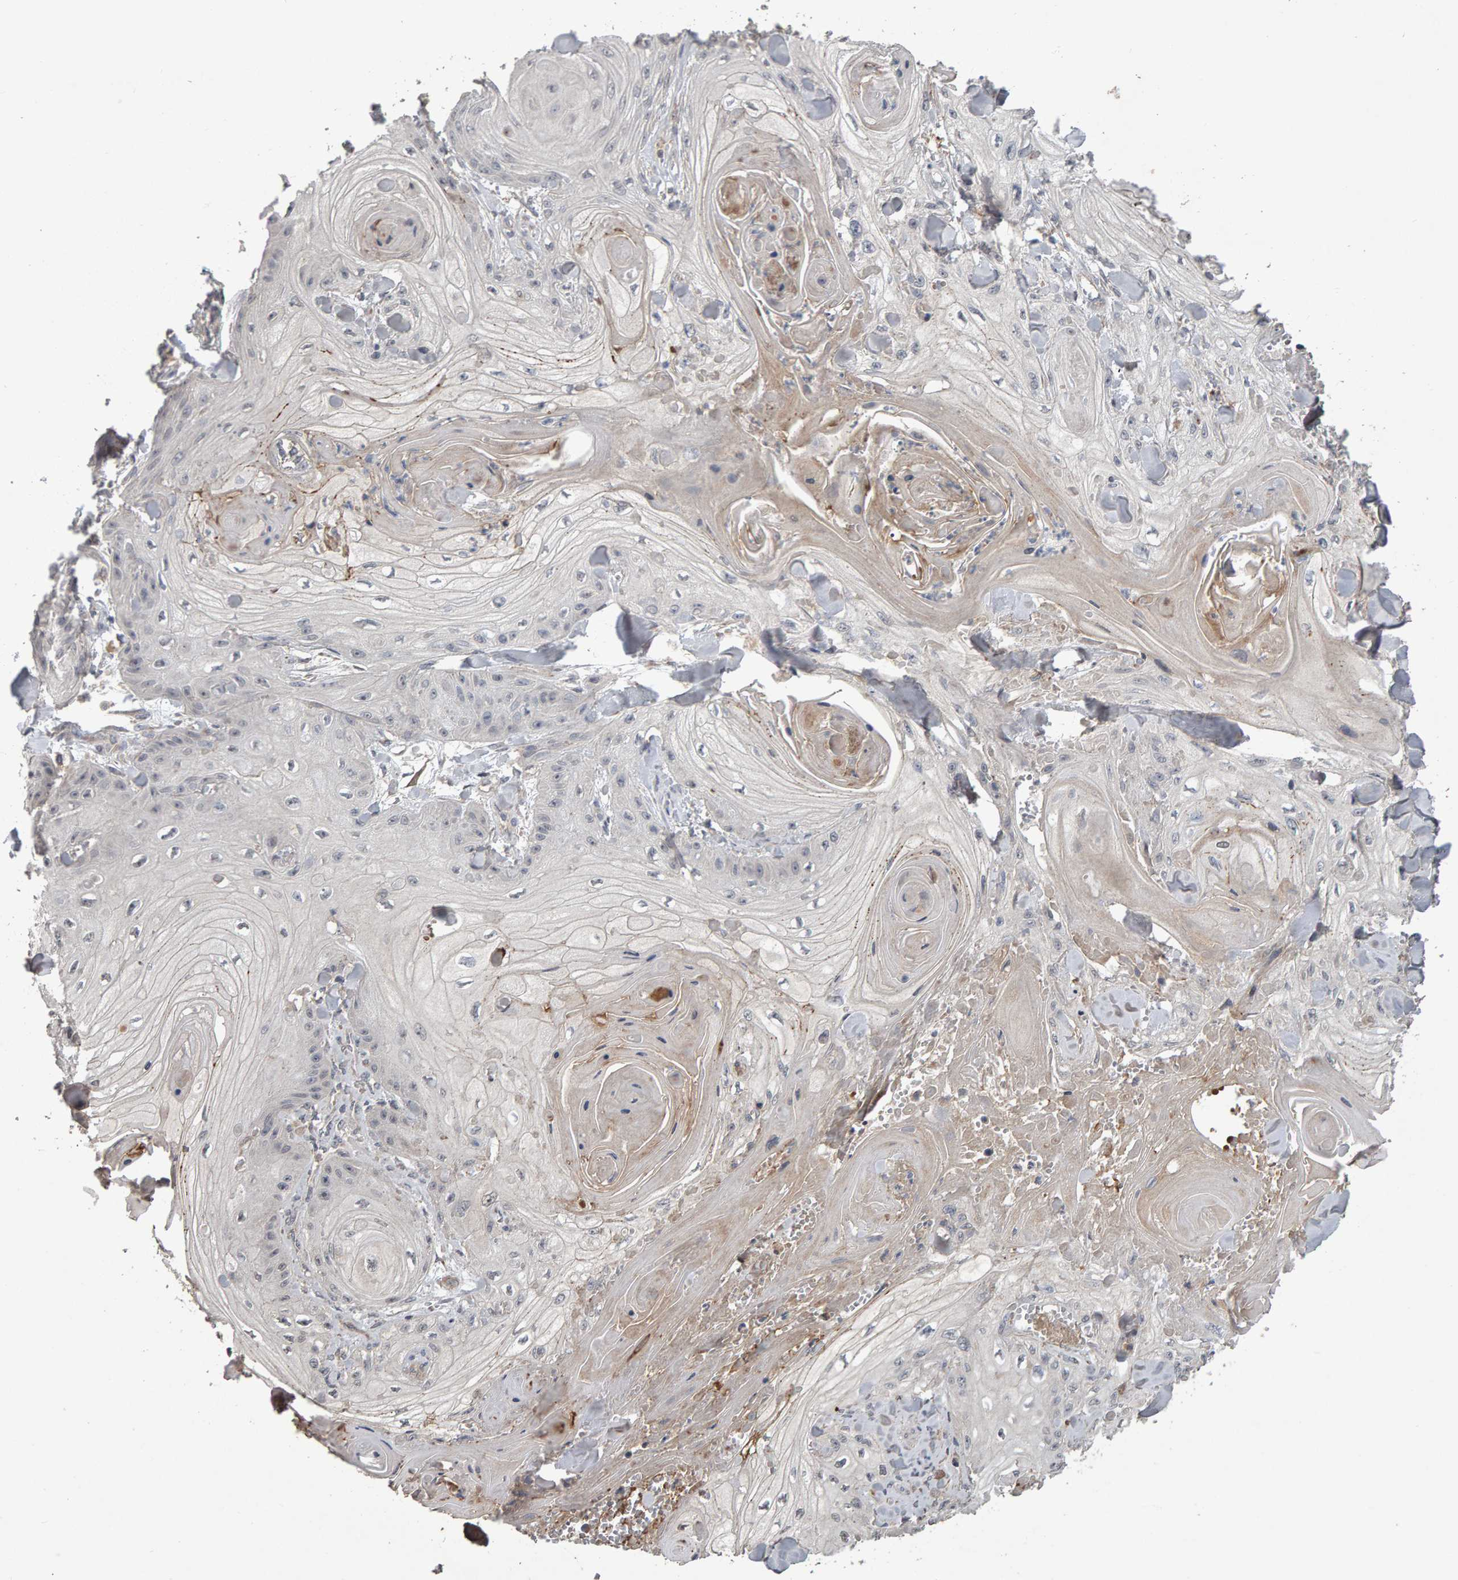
{"staining": {"intensity": "negative", "quantity": "none", "location": "none"}, "tissue": "skin cancer", "cell_type": "Tumor cells", "image_type": "cancer", "snomed": [{"axis": "morphology", "description": "Squamous cell carcinoma, NOS"}, {"axis": "topography", "description": "Skin"}], "caption": "This photomicrograph is of skin cancer stained with immunohistochemistry to label a protein in brown with the nuclei are counter-stained blue. There is no expression in tumor cells.", "gene": "COASY", "patient": {"sex": "male", "age": 74}}